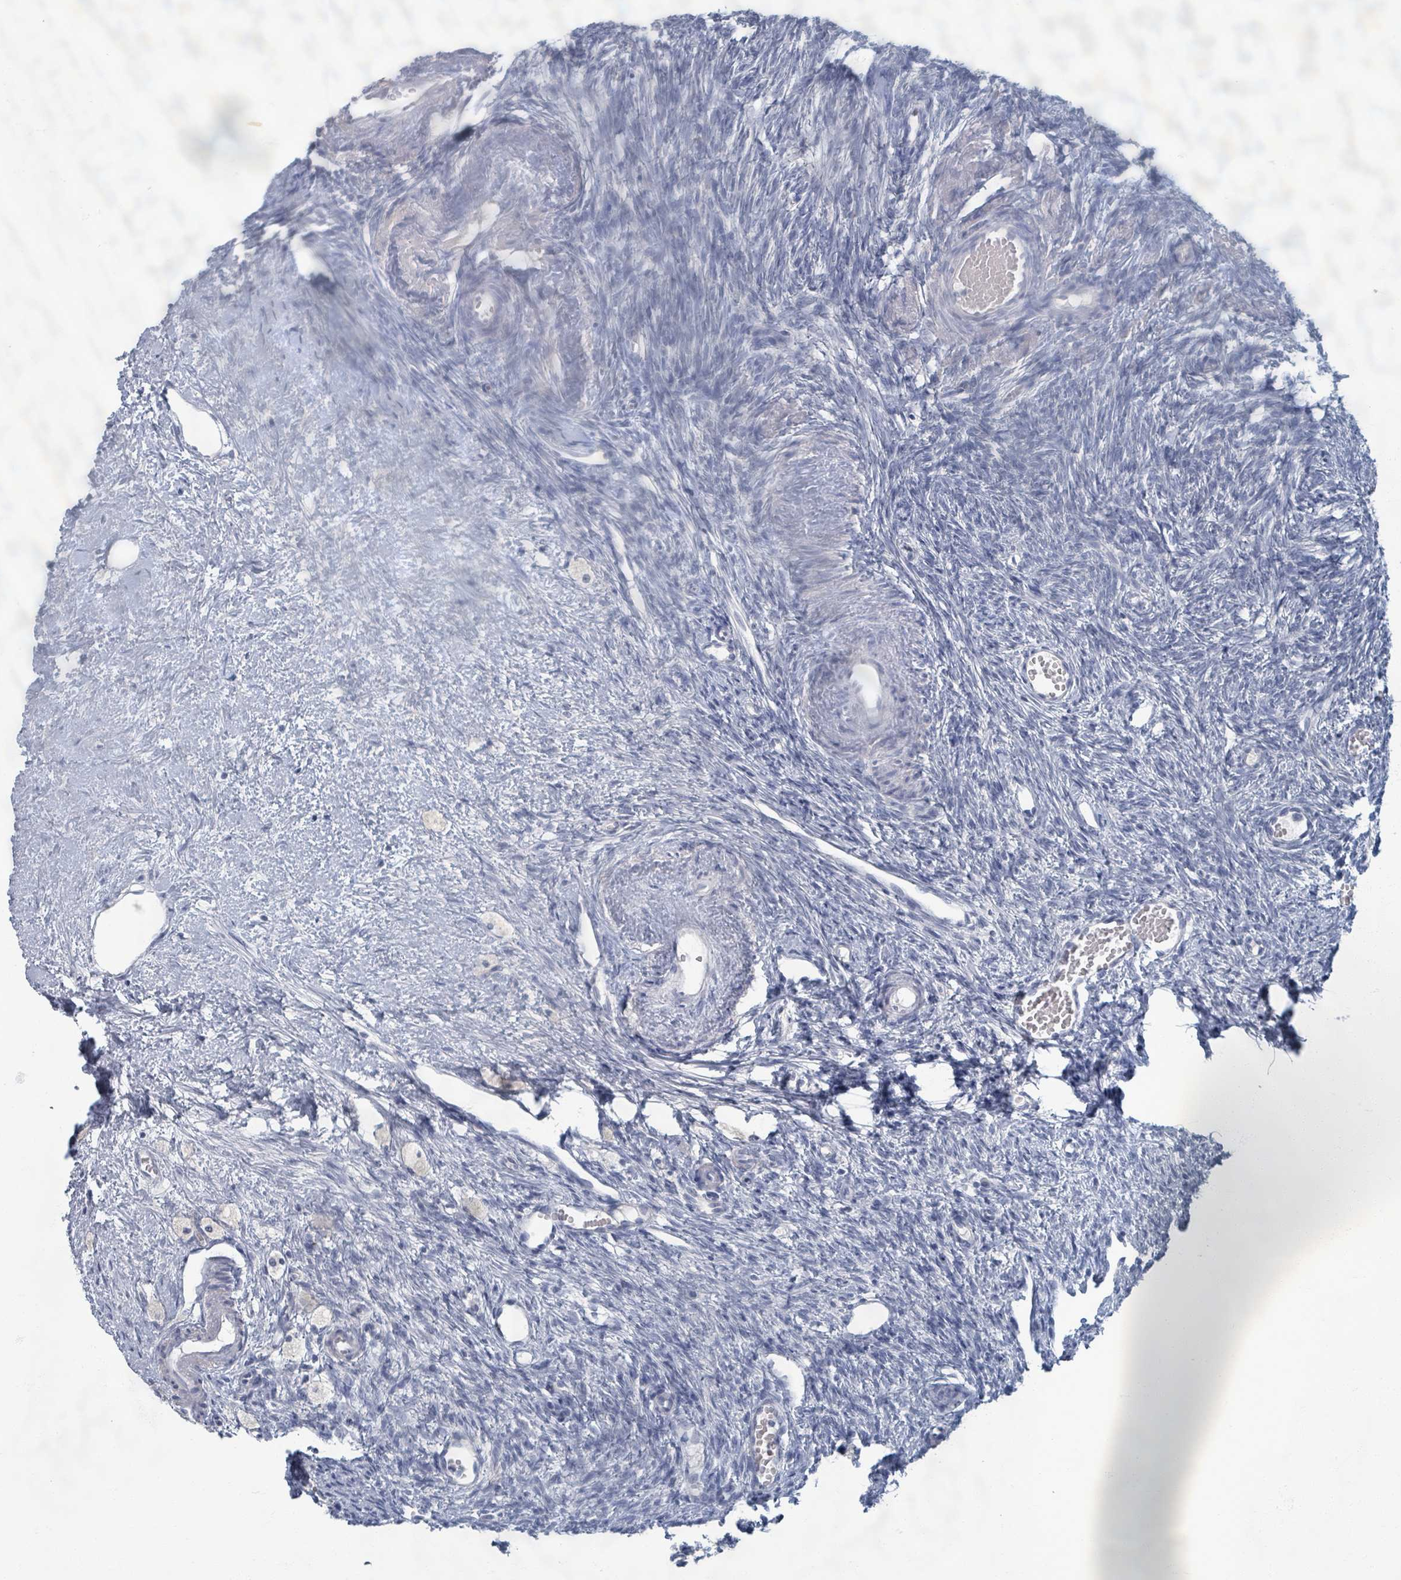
{"staining": {"intensity": "negative", "quantity": "none", "location": "none"}, "tissue": "ovary", "cell_type": "Ovarian stroma cells", "image_type": "normal", "snomed": [{"axis": "morphology", "description": "Normal tissue, NOS"}, {"axis": "topography", "description": "Ovary"}], "caption": "Image shows no protein expression in ovarian stroma cells of normal ovary. (DAB (3,3'-diaminobenzidine) immunohistochemistry (IHC) visualized using brightfield microscopy, high magnification).", "gene": "WNT11", "patient": {"sex": "female", "age": 51}}